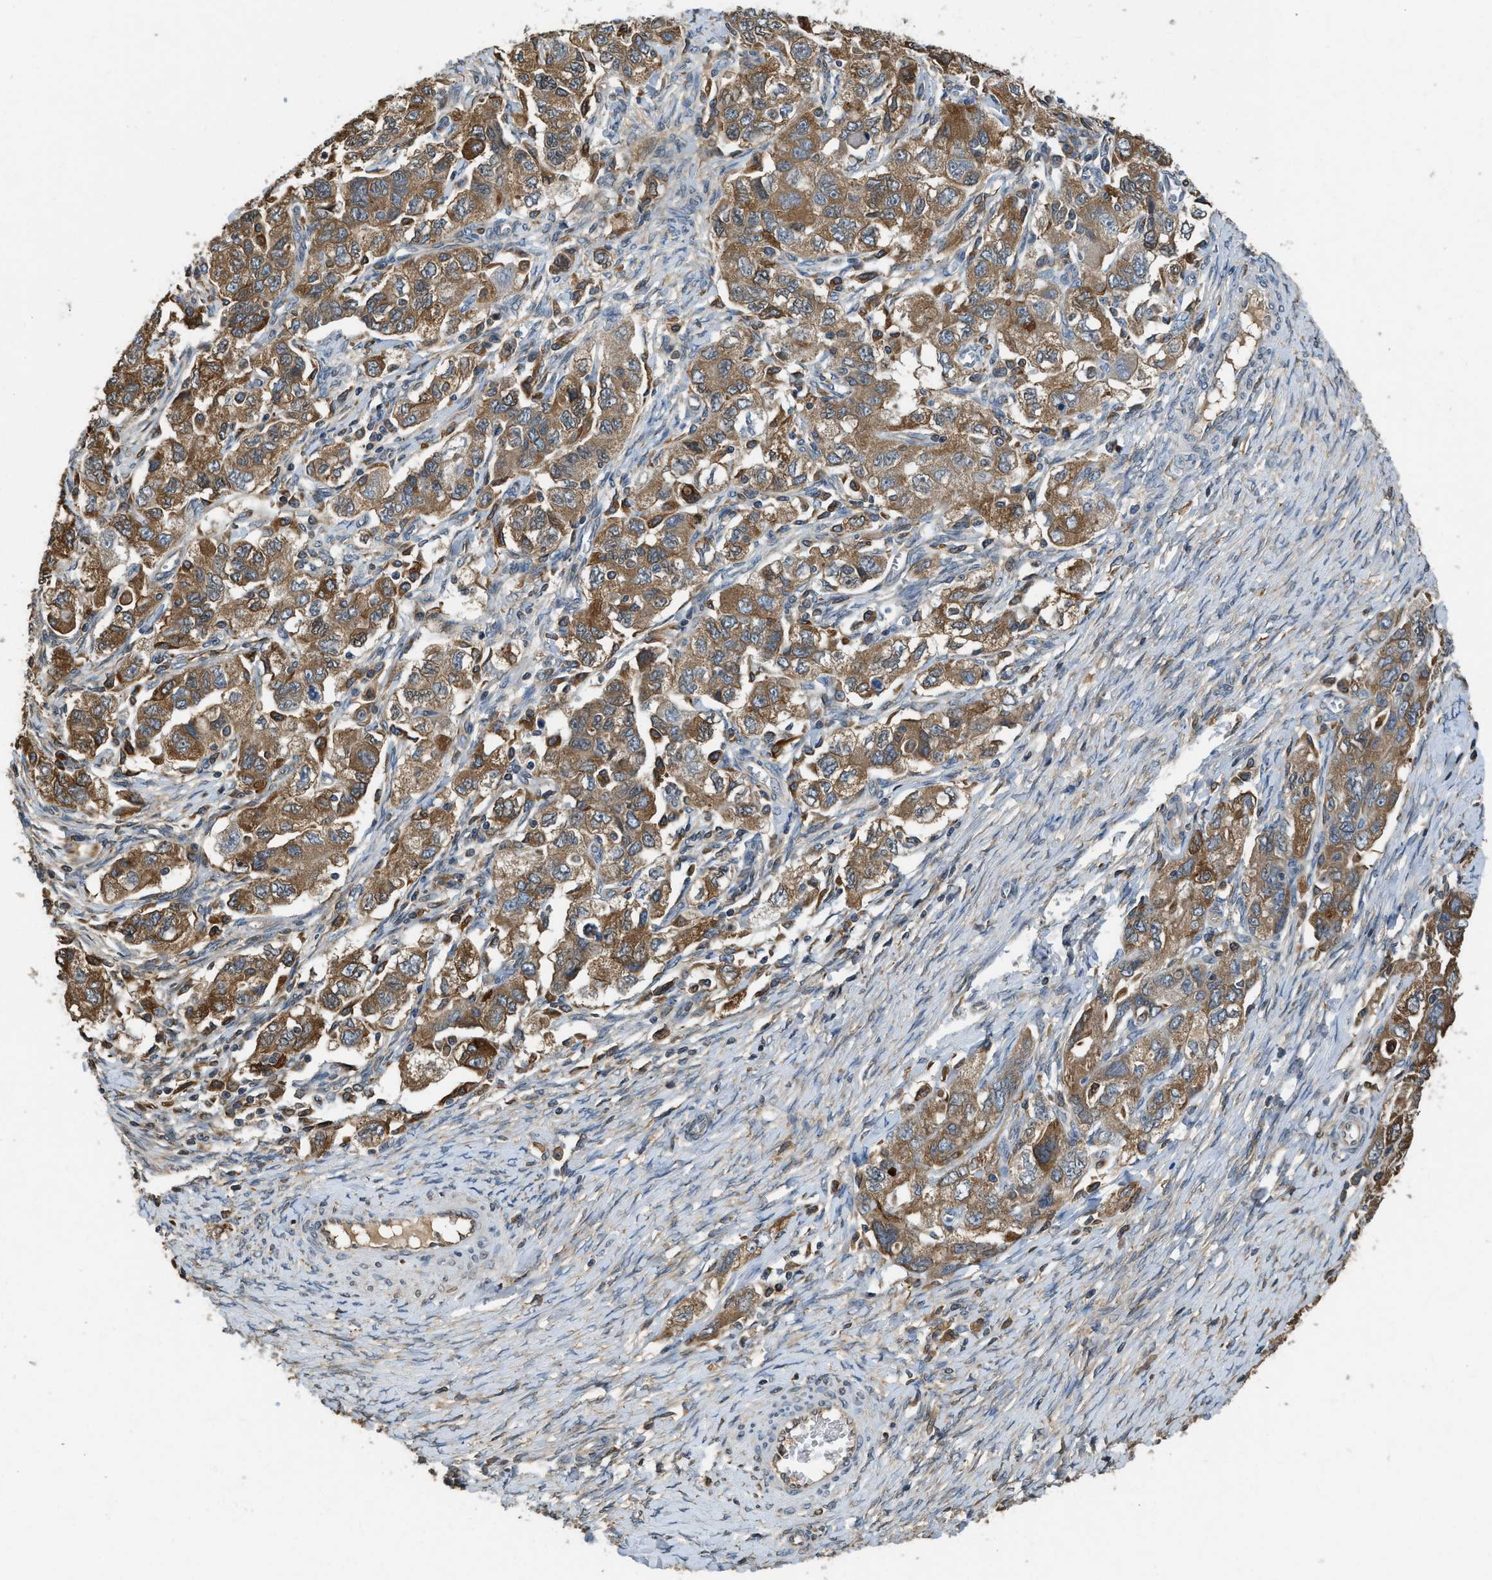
{"staining": {"intensity": "moderate", "quantity": ">75%", "location": "cytoplasmic/membranous"}, "tissue": "ovarian cancer", "cell_type": "Tumor cells", "image_type": "cancer", "snomed": [{"axis": "morphology", "description": "Carcinoma, NOS"}, {"axis": "morphology", "description": "Cystadenocarcinoma, serous, NOS"}, {"axis": "topography", "description": "Ovary"}], "caption": "Protein expression analysis of ovarian carcinoma reveals moderate cytoplasmic/membranous staining in about >75% of tumor cells.", "gene": "BCAP31", "patient": {"sex": "female", "age": 69}}